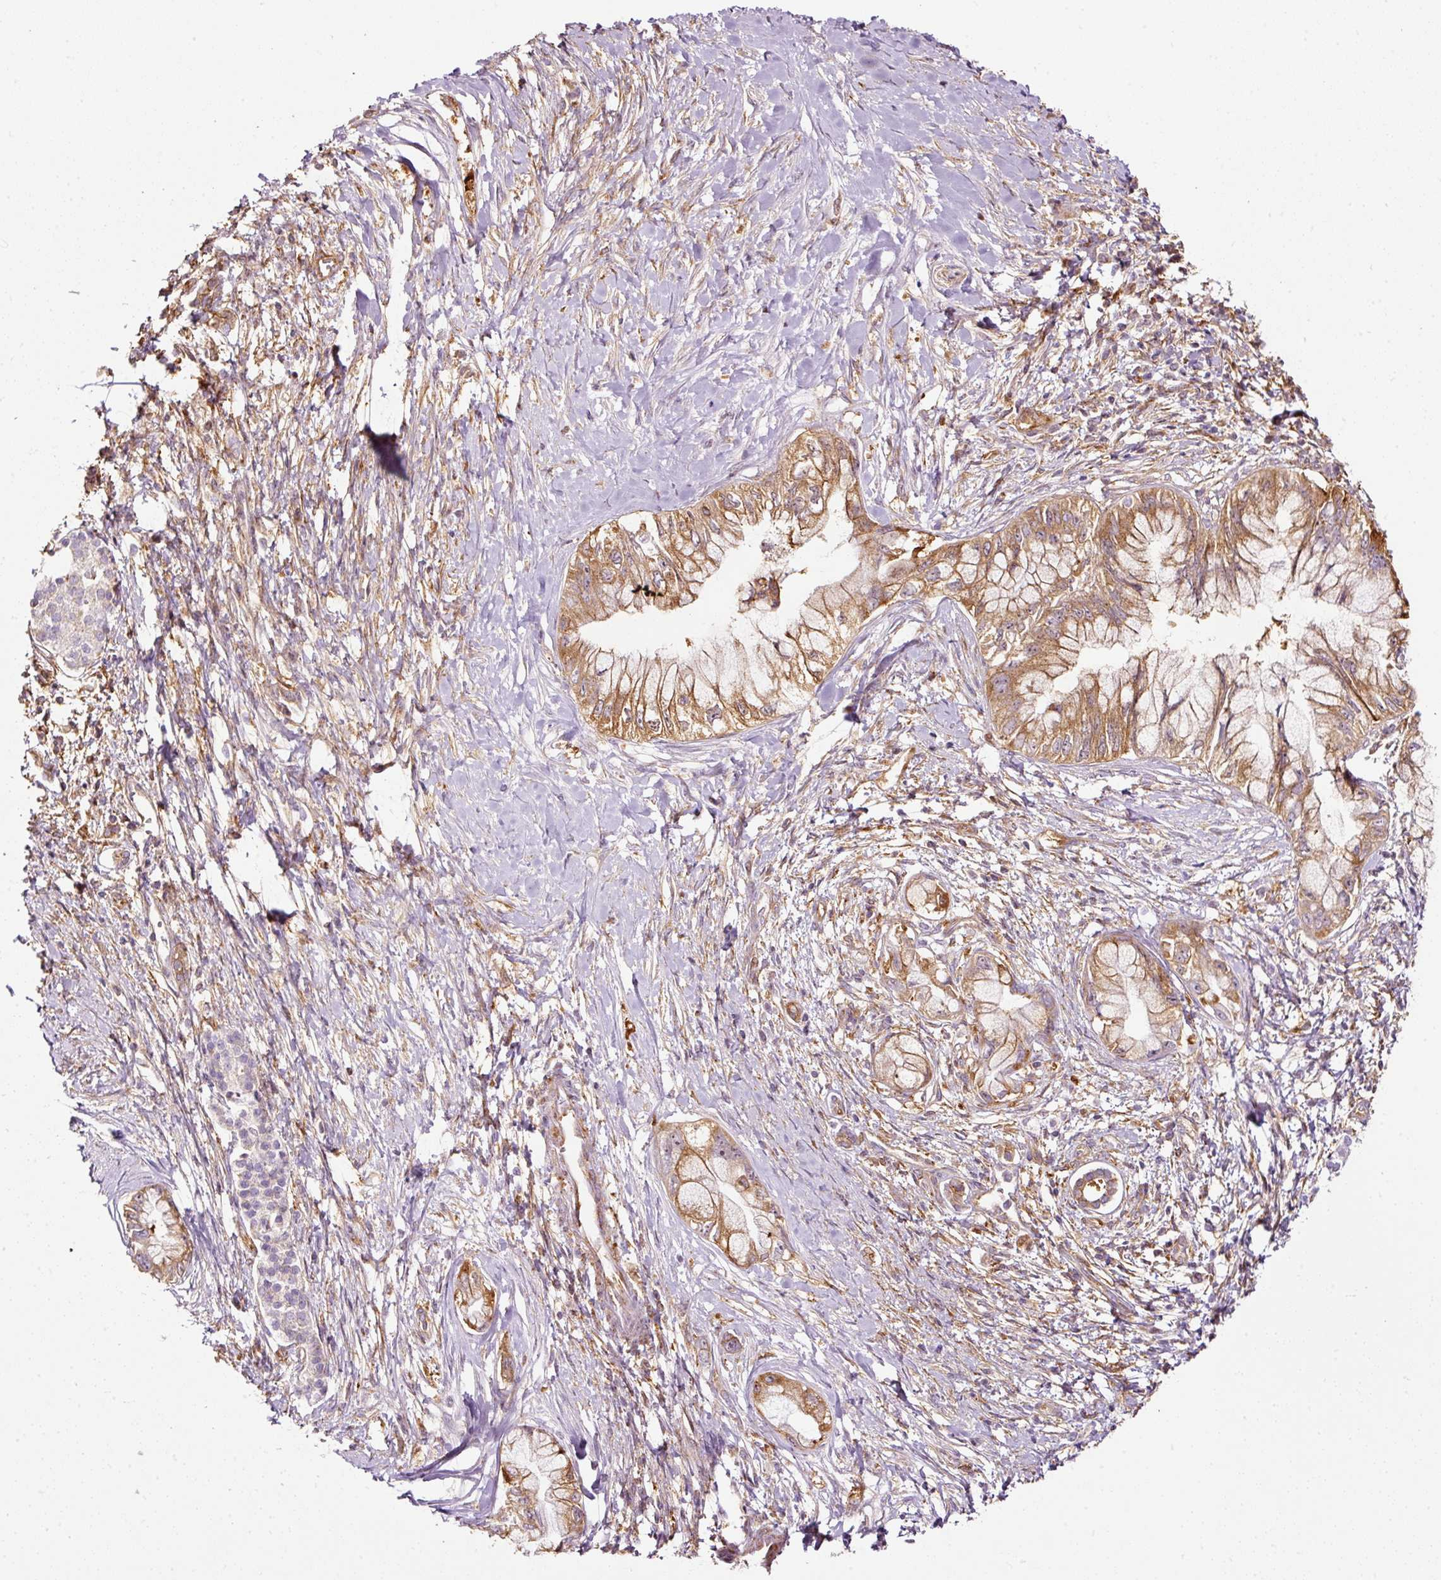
{"staining": {"intensity": "moderate", "quantity": ">75%", "location": "cytoplasmic/membranous"}, "tissue": "pancreatic cancer", "cell_type": "Tumor cells", "image_type": "cancer", "snomed": [{"axis": "morphology", "description": "Adenocarcinoma, NOS"}, {"axis": "topography", "description": "Pancreas"}], "caption": "Human pancreatic cancer stained with a protein marker exhibits moderate staining in tumor cells.", "gene": "SCNM1", "patient": {"sex": "male", "age": 48}}